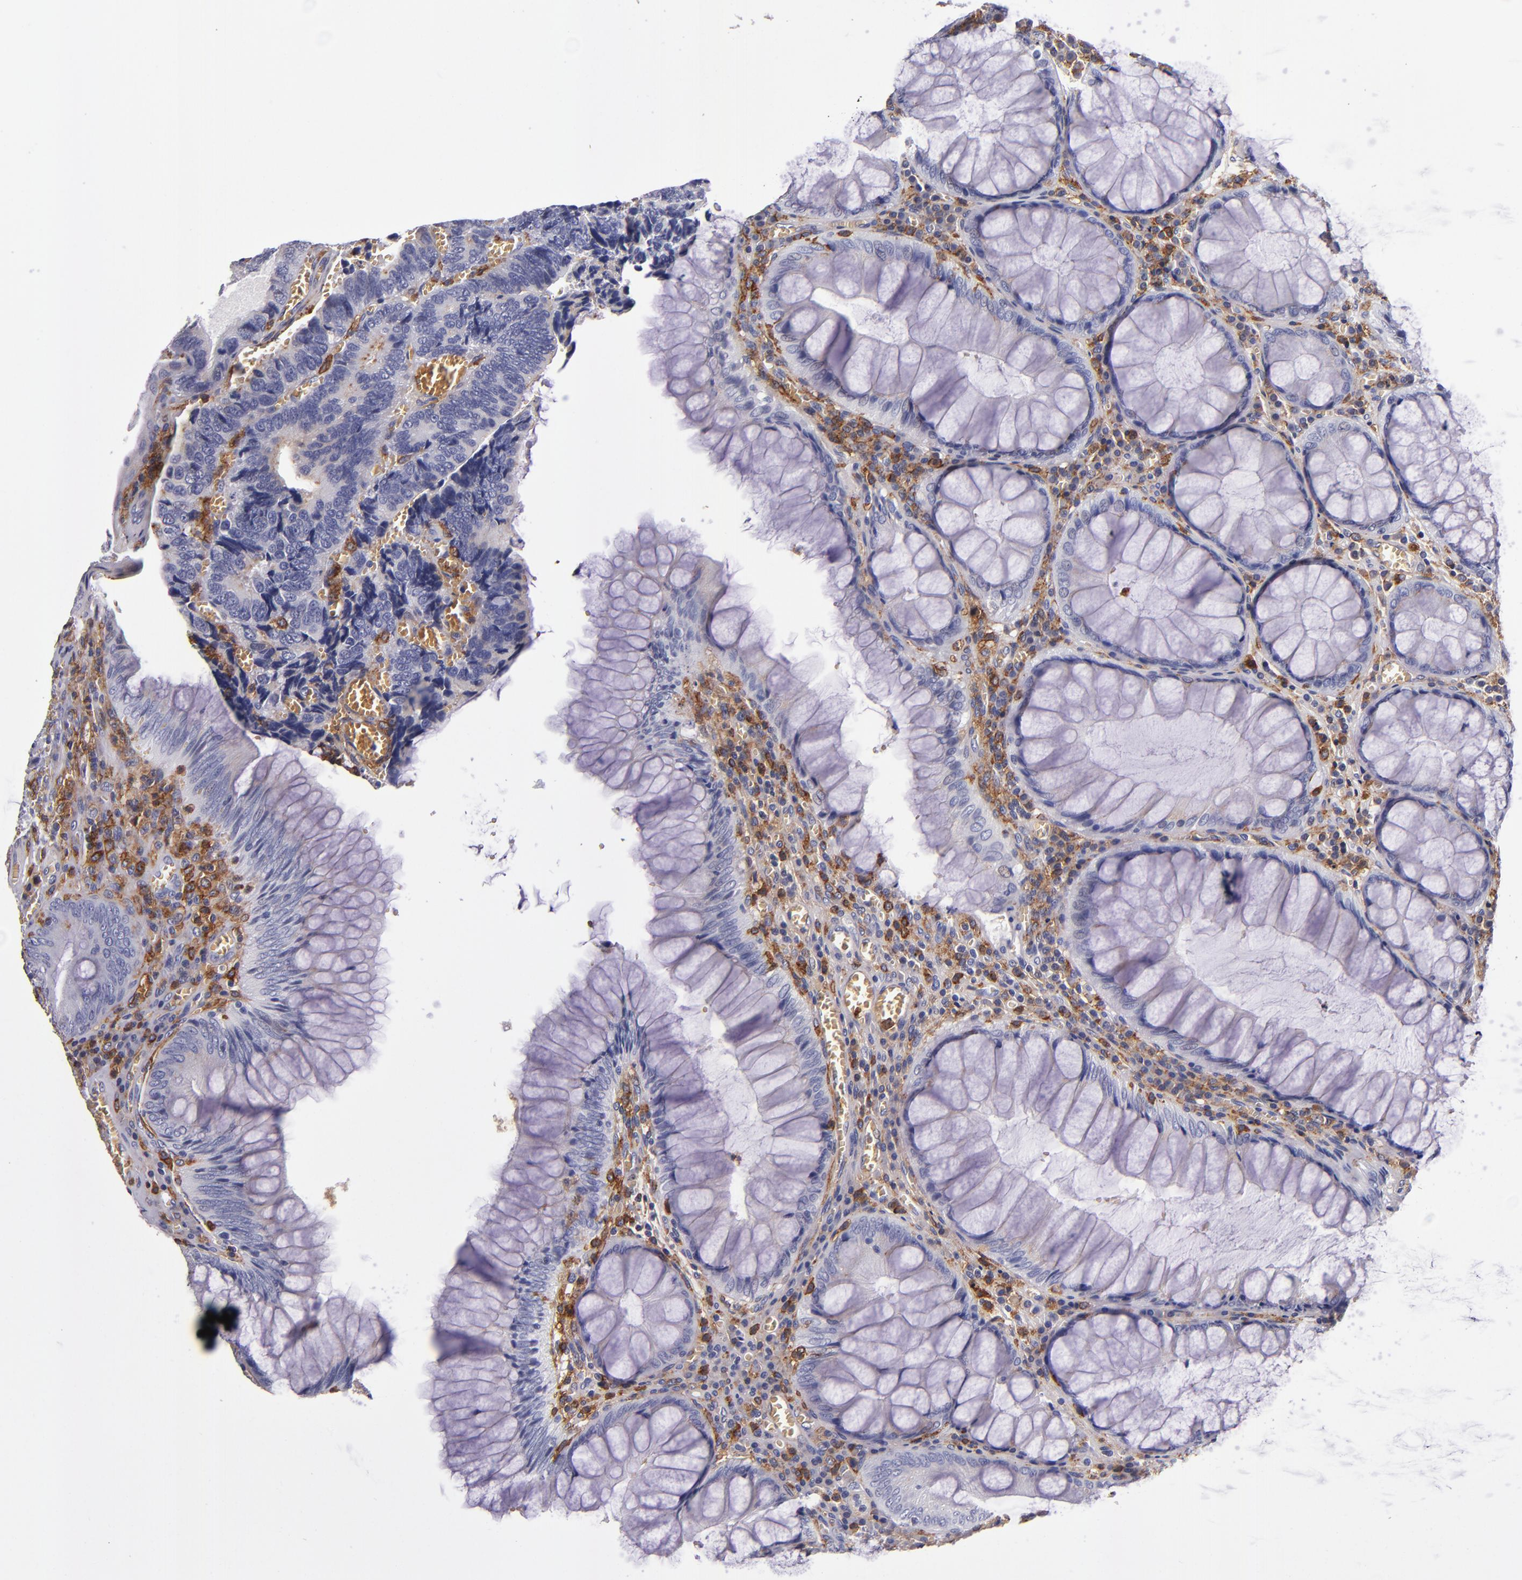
{"staining": {"intensity": "negative", "quantity": "none", "location": "none"}, "tissue": "colorectal cancer", "cell_type": "Tumor cells", "image_type": "cancer", "snomed": [{"axis": "morphology", "description": "Adenocarcinoma, NOS"}, {"axis": "topography", "description": "Colon"}], "caption": "Immunohistochemistry (IHC) of colorectal cancer (adenocarcinoma) exhibits no positivity in tumor cells.", "gene": "SIRPA", "patient": {"sex": "male", "age": 72}}